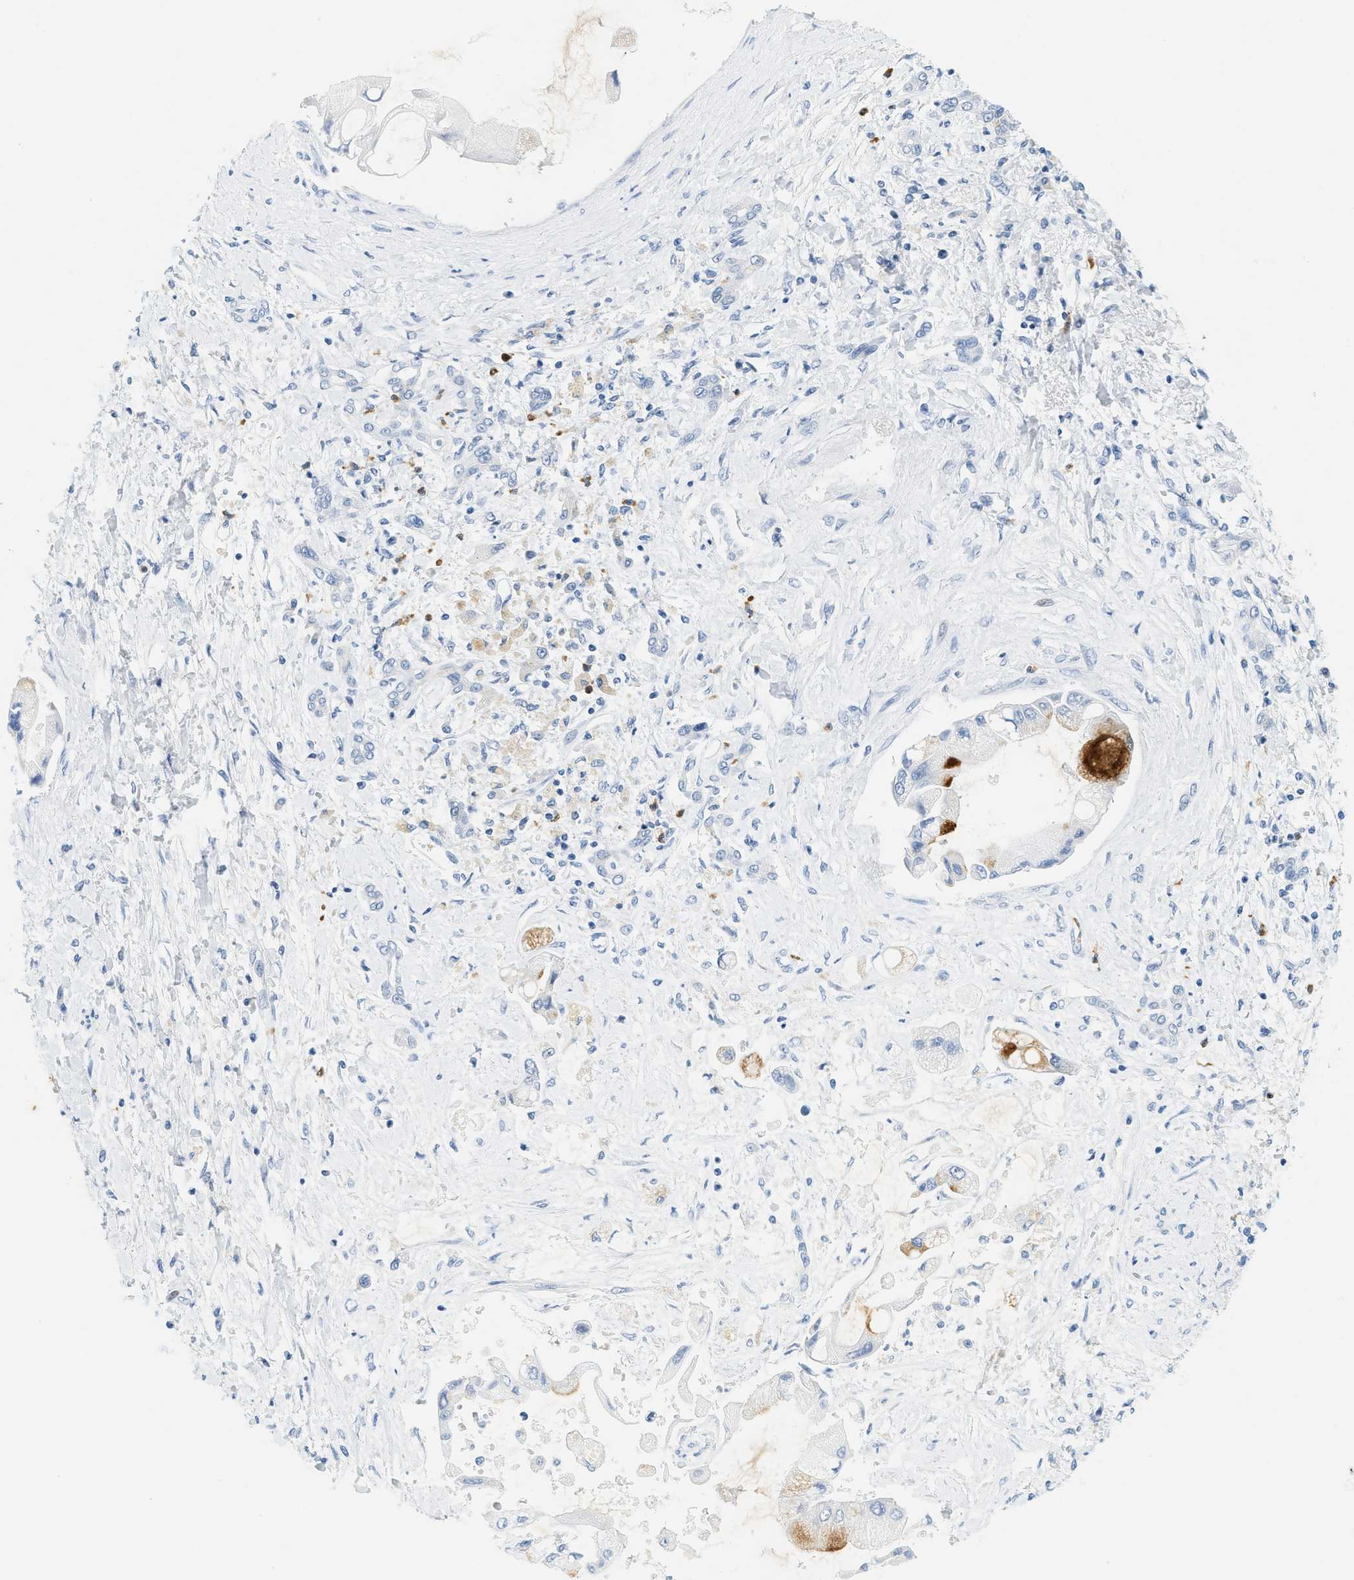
{"staining": {"intensity": "strong", "quantity": "<25%", "location": "cytoplasmic/membranous"}, "tissue": "liver cancer", "cell_type": "Tumor cells", "image_type": "cancer", "snomed": [{"axis": "morphology", "description": "Cholangiocarcinoma"}, {"axis": "topography", "description": "Liver"}], "caption": "DAB immunohistochemical staining of liver cholangiocarcinoma reveals strong cytoplasmic/membranous protein staining in approximately <25% of tumor cells.", "gene": "LCN2", "patient": {"sex": "male", "age": 50}}